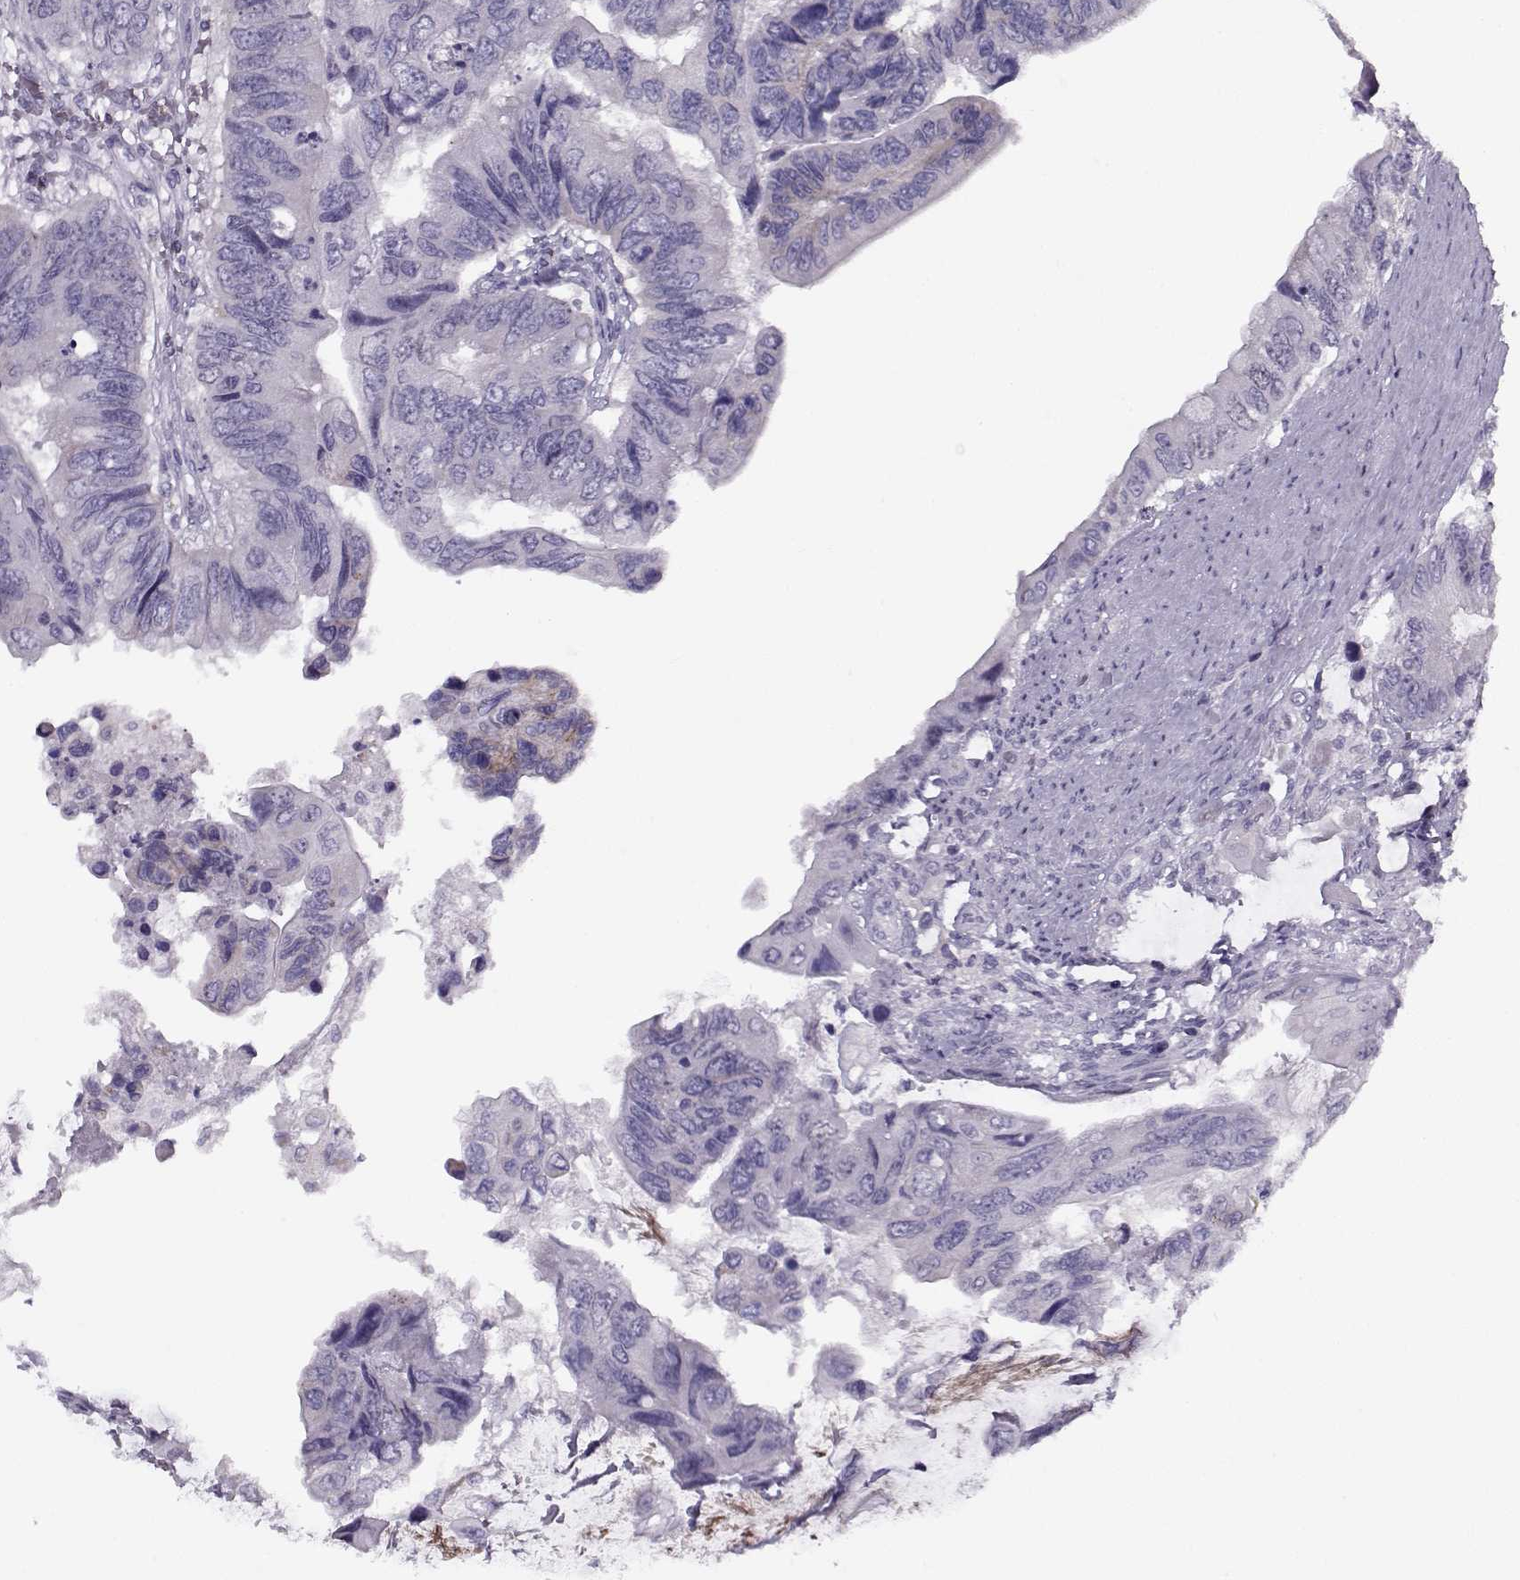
{"staining": {"intensity": "weak", "quantity": "<25%", "location": "cytoplasmic/membranous"}, "tissue": "colorectal cancer", "cell_type": "Tumor cells", "image_type": "cancer", "snomed": [{"axis": "morphology", "description": "Adenocarcinoma, NOS"}, {"axis": "topography", "description": "Rectum"}], "caption": "Colorectal cancer was stained to show a protein in brown. There is no significant staining in tumor cells. (DAB (3,3'-diaminobenzidine) immunohistochemistry with hematoxylin counter stain).", "gene": "PP2D1", "patient": {"sex": "male", "age": 63}}